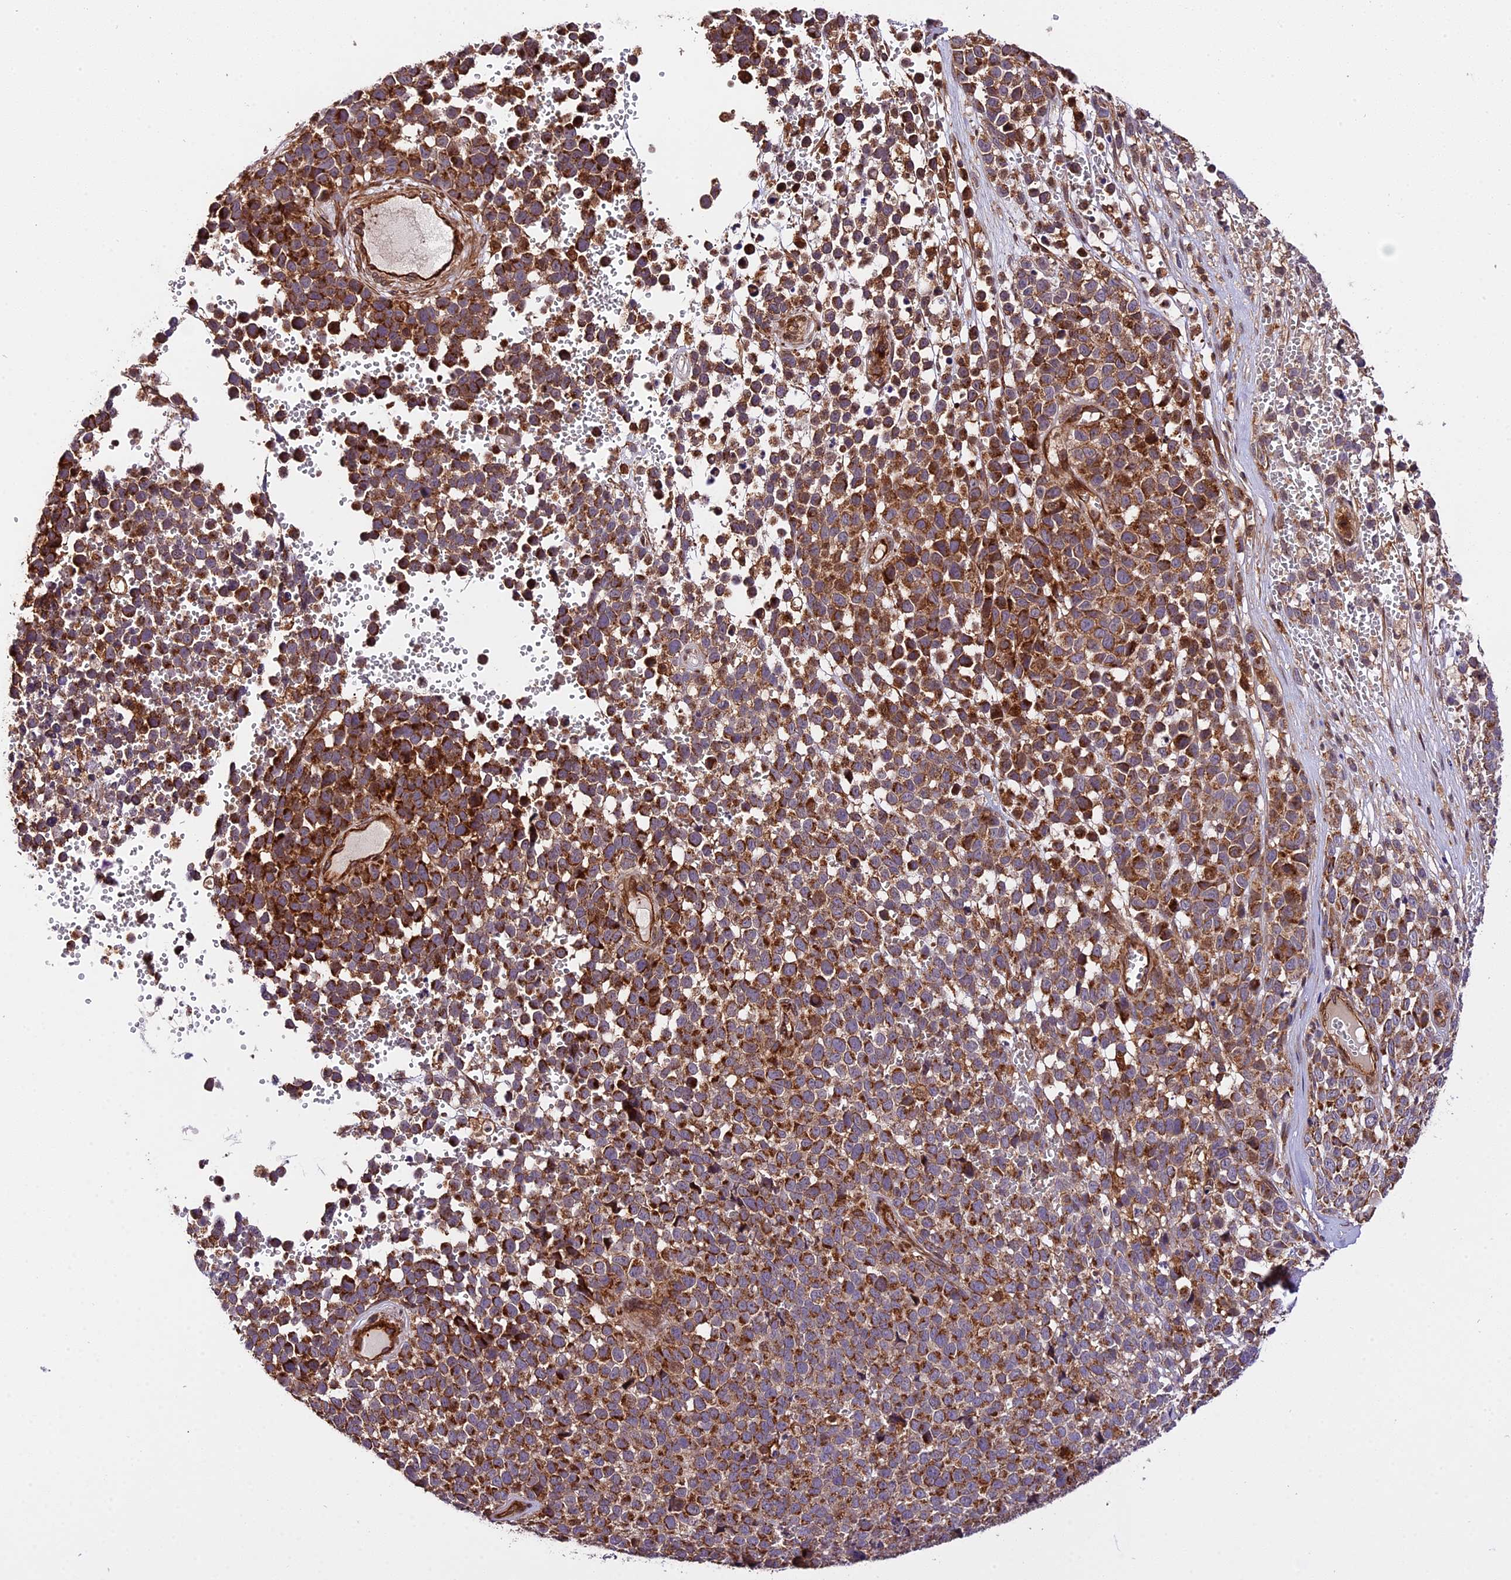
{"staining": {"intensity": "strong", "quantity": ">75%", "location": "cytoplasmic/membranous"}, "tissue": "melanoma", "cell_type": "Tumor cells", "image_type": "cancer", "snomed": [{"axis": "morphology", "description": "Malignant melanoma, NOS"}, {"axis": "topography", "description": "Nose, NOS"}], "caption": "Malignant melanoma stained with a brown dye reveals strong cytoplasmic/membranous positive expression in about >75% of tumor cells.", "gene": "HERPUD1", "patient": {"sex": "female", "age": 48}}